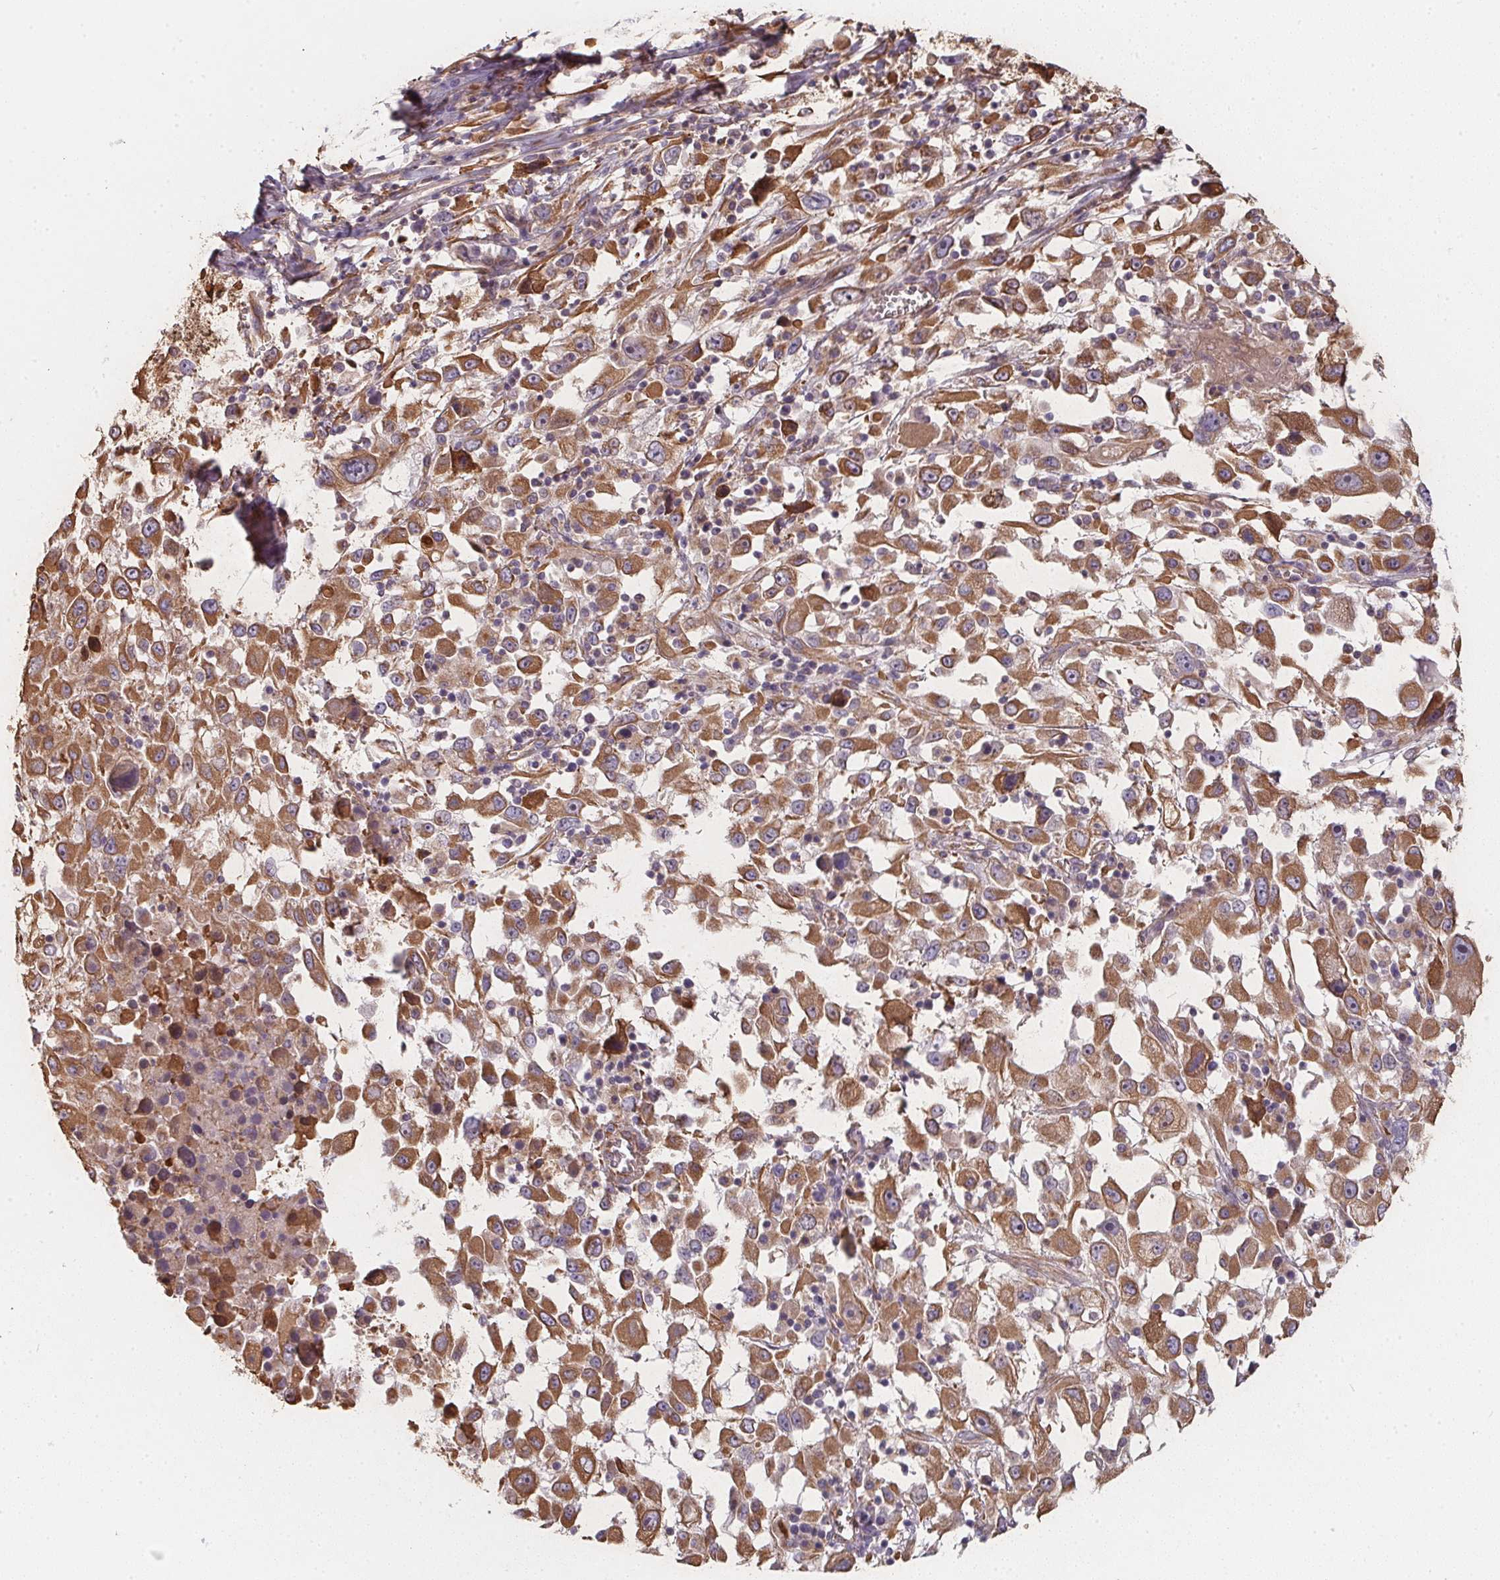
{"staining": {"intensity": "moderate", "quantity": ">75%", "location": "cytoplasmic/membranous"}, "tissue": "melanoma", "cell_type": "Tumor cells", "image_type": "cancer", "snomed": [{"axis": "morphology", "description": "Malignant melanoma, Metastatic site"}, {"axis": "topography", "description": "Soft tissue"}], "caption": "Protein staining of malignant melanoma (metastatic site) tissue reveals moderate cytoplasmic/membranous positivity in approximately >75% of tumor cells. Nuclei are stained in blue.", "gene": "TBKBP1", "patient": {"sex": "male", "age": 50}}